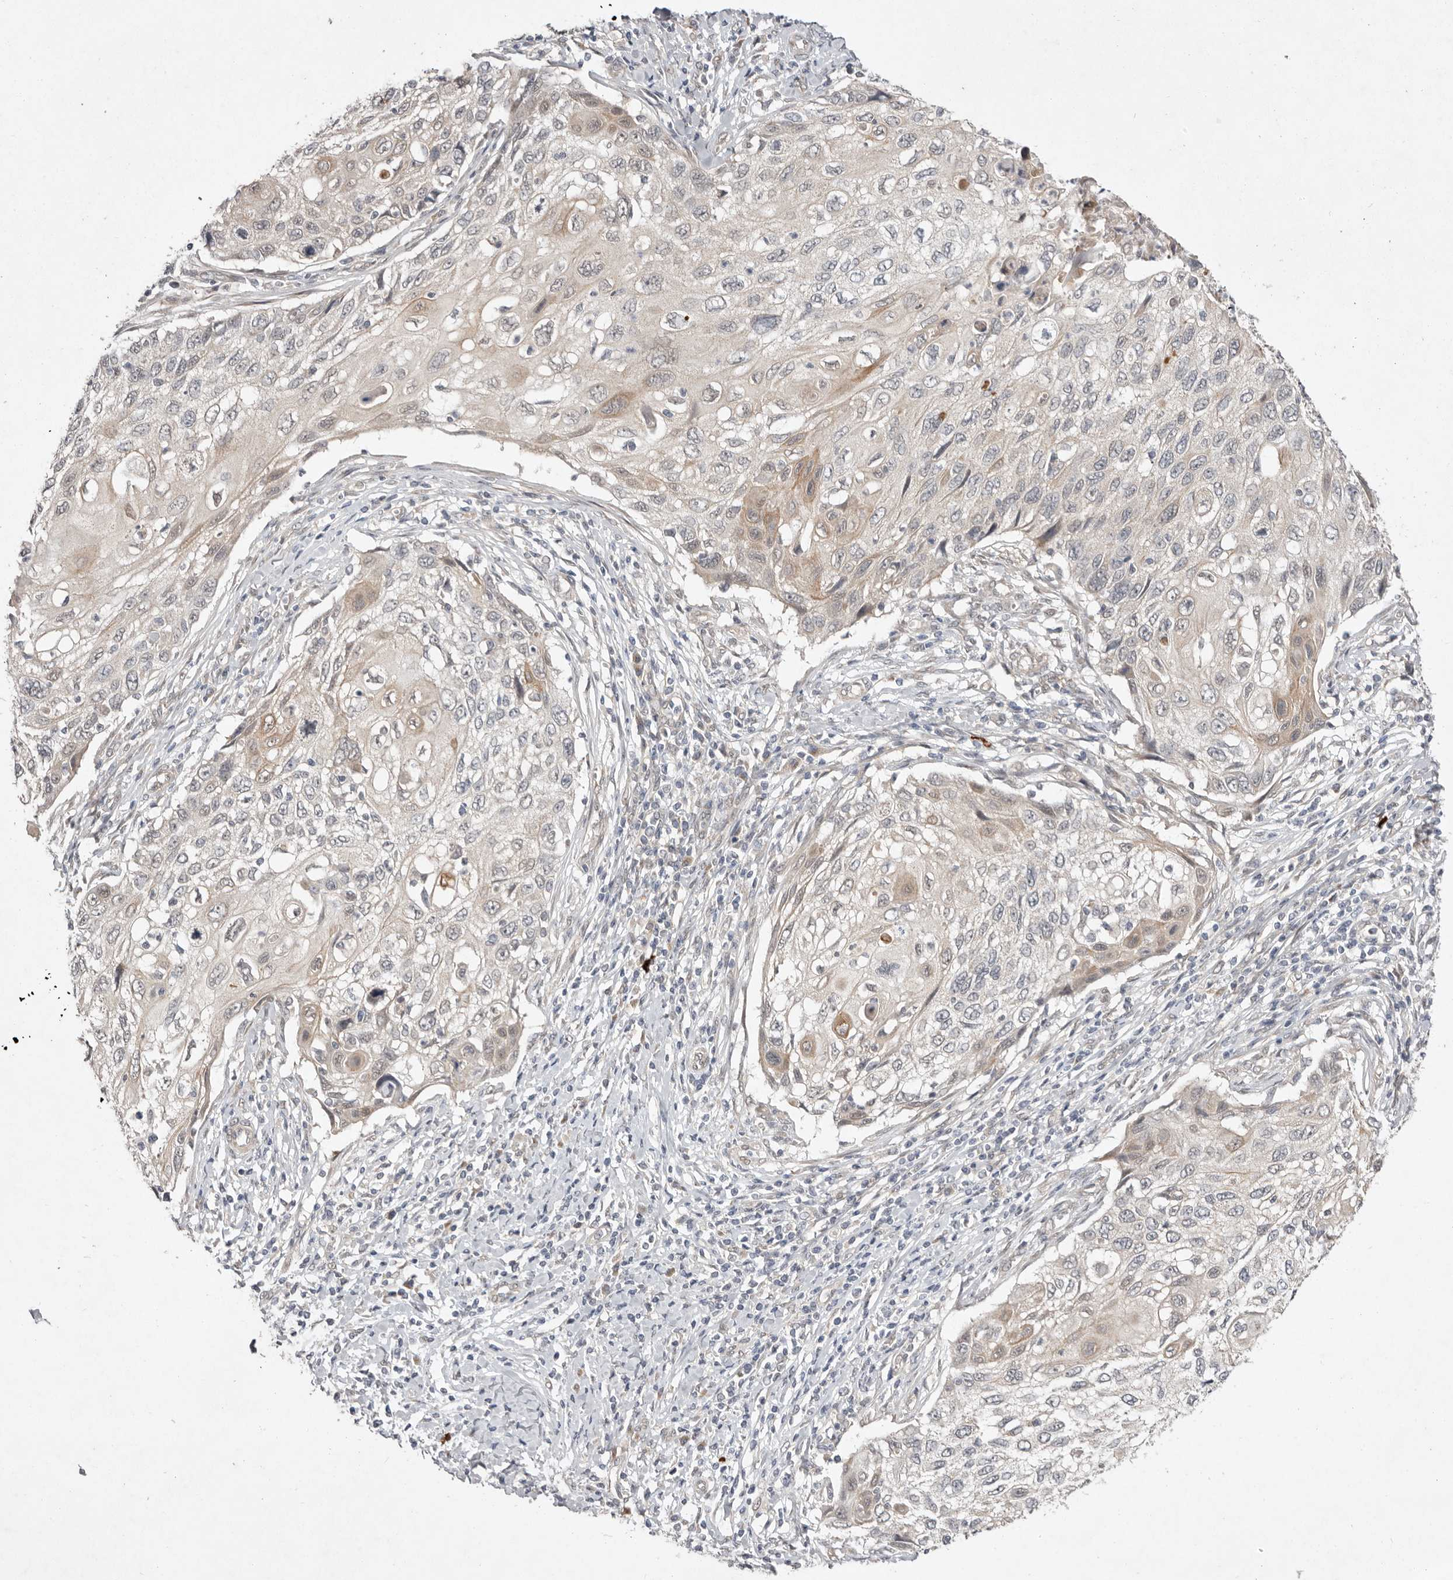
{"staining": {"intensity": "weak", "quantity": "<25%", "location": "cytoplasmic/membranous"}, "tissue": "cervical cancer", "cell_type": "Tumor cells", "image_type": "cancer", "snomed": [{"axis": "morphology", "description": "Squamous cell carcinoma, NOS"}, {"axis": "topography", "description": "Cervix"}], "caption": "This is an immunohistochemistry (IHC) histopathology image of human squamous cell carcinoma (cervical). There is no positivity in tumor cells.", "gene": "NSUN4", "patient": {"sex": "female", "age": 70}}